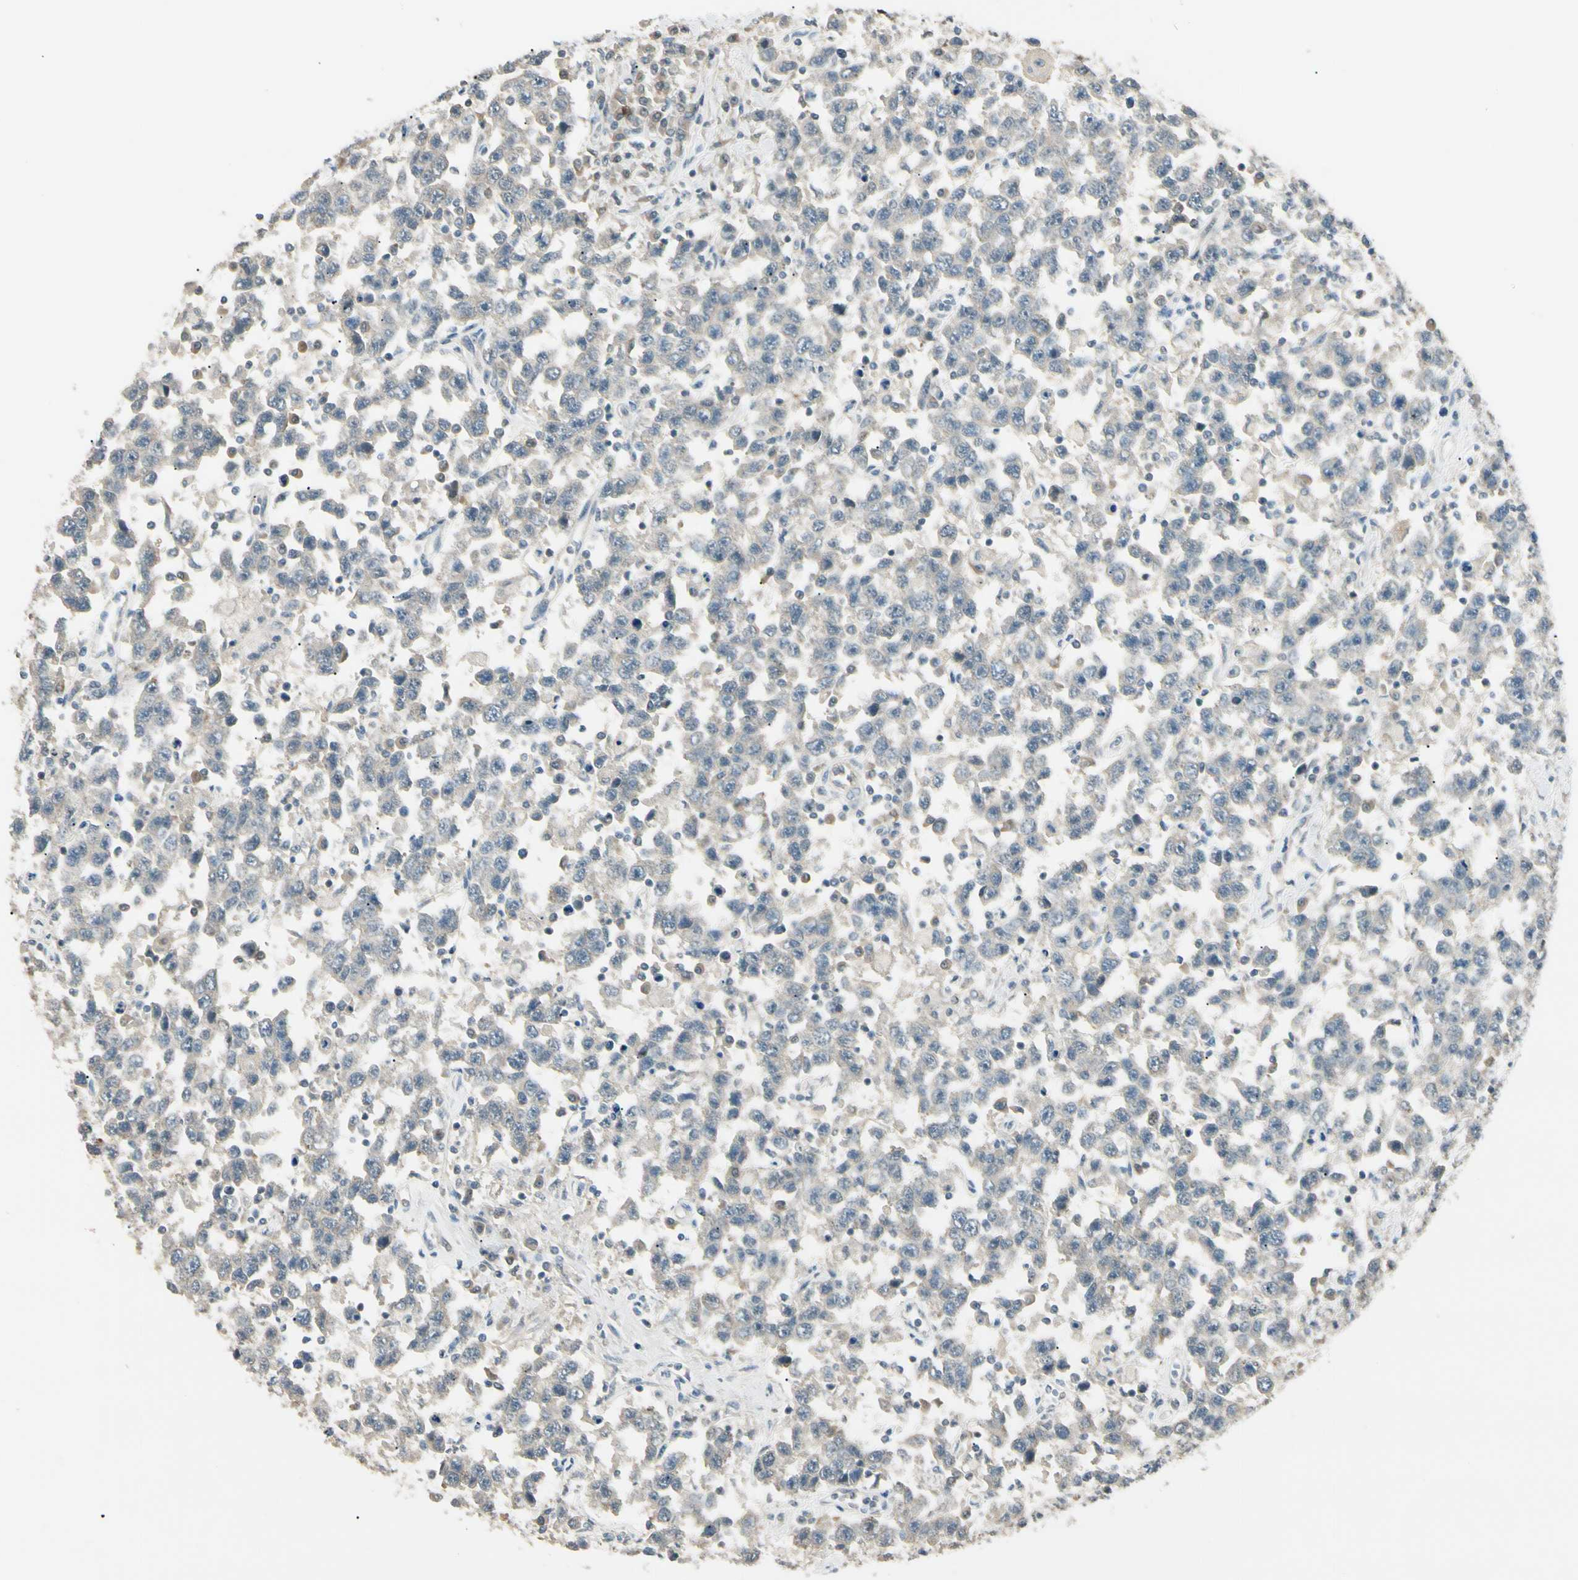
{"staining": {"intensity": "weak", "quantity": "25%-75%", "location": "cytoplasmic/membranous"}, "tissue": "testis cancer", "cell_type": "Tumor cells", "image_type": "cancer", "snomed": [{"axis": "morphology", "description": "Seminoma, NOS"}, {"axis": "topography", "description": "Testis"}], "caption": "An image showing weak cytoplasmic/membranous positivity in approximately 25%-75% of tumor cells in testis cancer, as visualized by brown immunohistochemical staining.", "gene": "P3H2", "patient": {"sex": "male", "age": 41}}